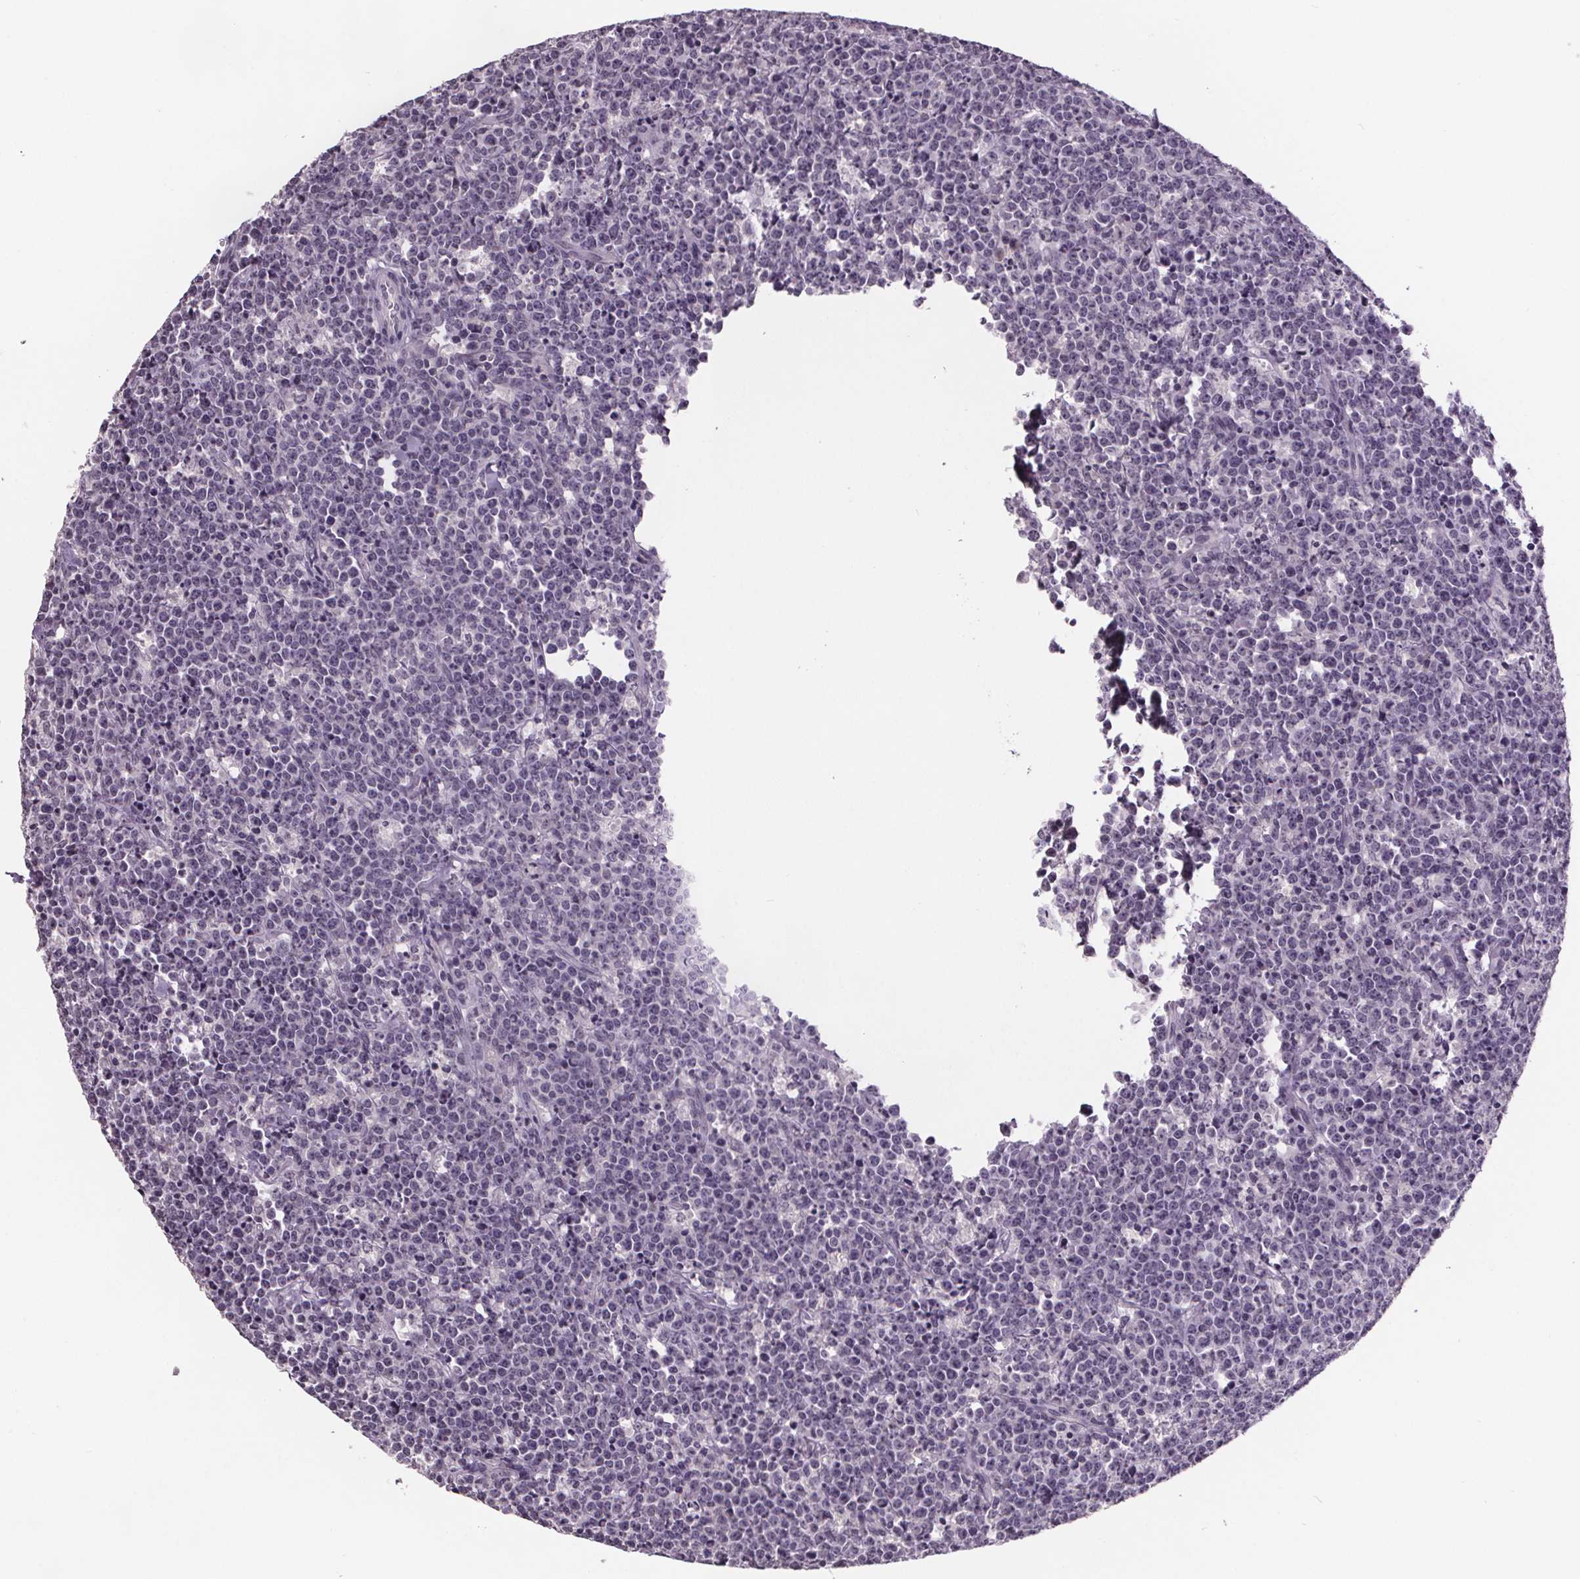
{"staining": {"intensity": "negative", "quantity": "none", "location": "none"}, "tissue": "lymphoma", "cell_type": "Tumor cells", "image_type": "cancer", "snomed": [{"axis": "morphology", "description": "Malignant lymphoma, non-Hodgkin's type, High grade"}, {"axis": "topography", "description": "Small intestine"}], "caption": "Micrograph shows no significant protein expression in tumor cells of lymphoma. (Brightfield microscopy of DAB IHC at high magnification).", "gene": "NKX6-1", "patient": {"sex": "female", "age": 56}}